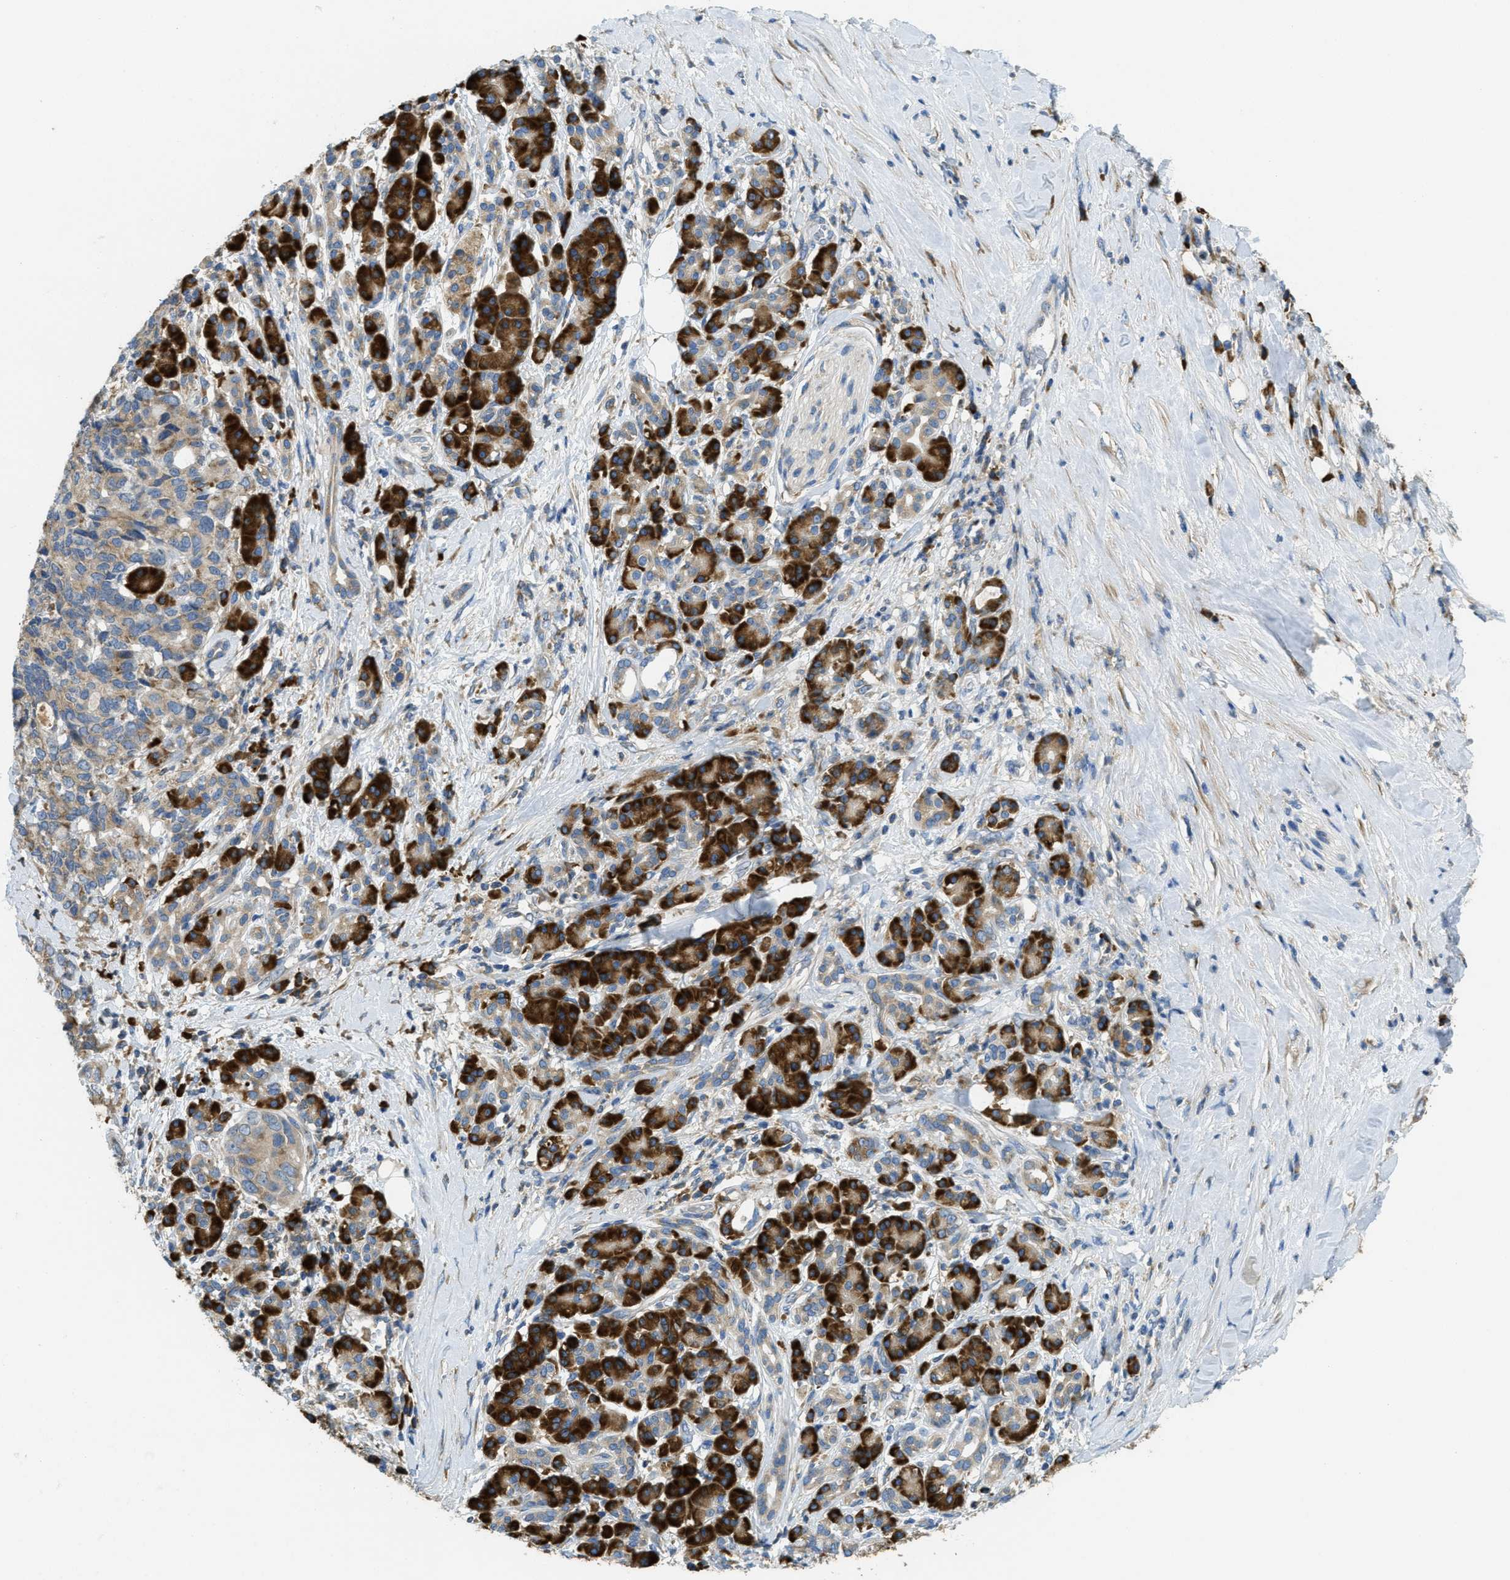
{"staining": {"intensity": "weak", "quantity": "25%-75%", "location": "cytoplasmic/membranous"}, "tissue": "pancreatic cancer", "cell_type": "Tumor cells", "image_type": "cancer", "snomed": [{"axis": "morphology", "description": "Adenocarcinoma, NOS"}, {"axis": "topography", "description": "Pancreas"}], "caption": "A histopathology image showing weak cytoplasmic/membranous positivity in approximately 25%-75% of tumor cells in pancreatic adenocarcinoma, as visualized by brown immunohistochemical staining.", "gene": "SSR1", "patient": {"sex": "female", "age": 56}}